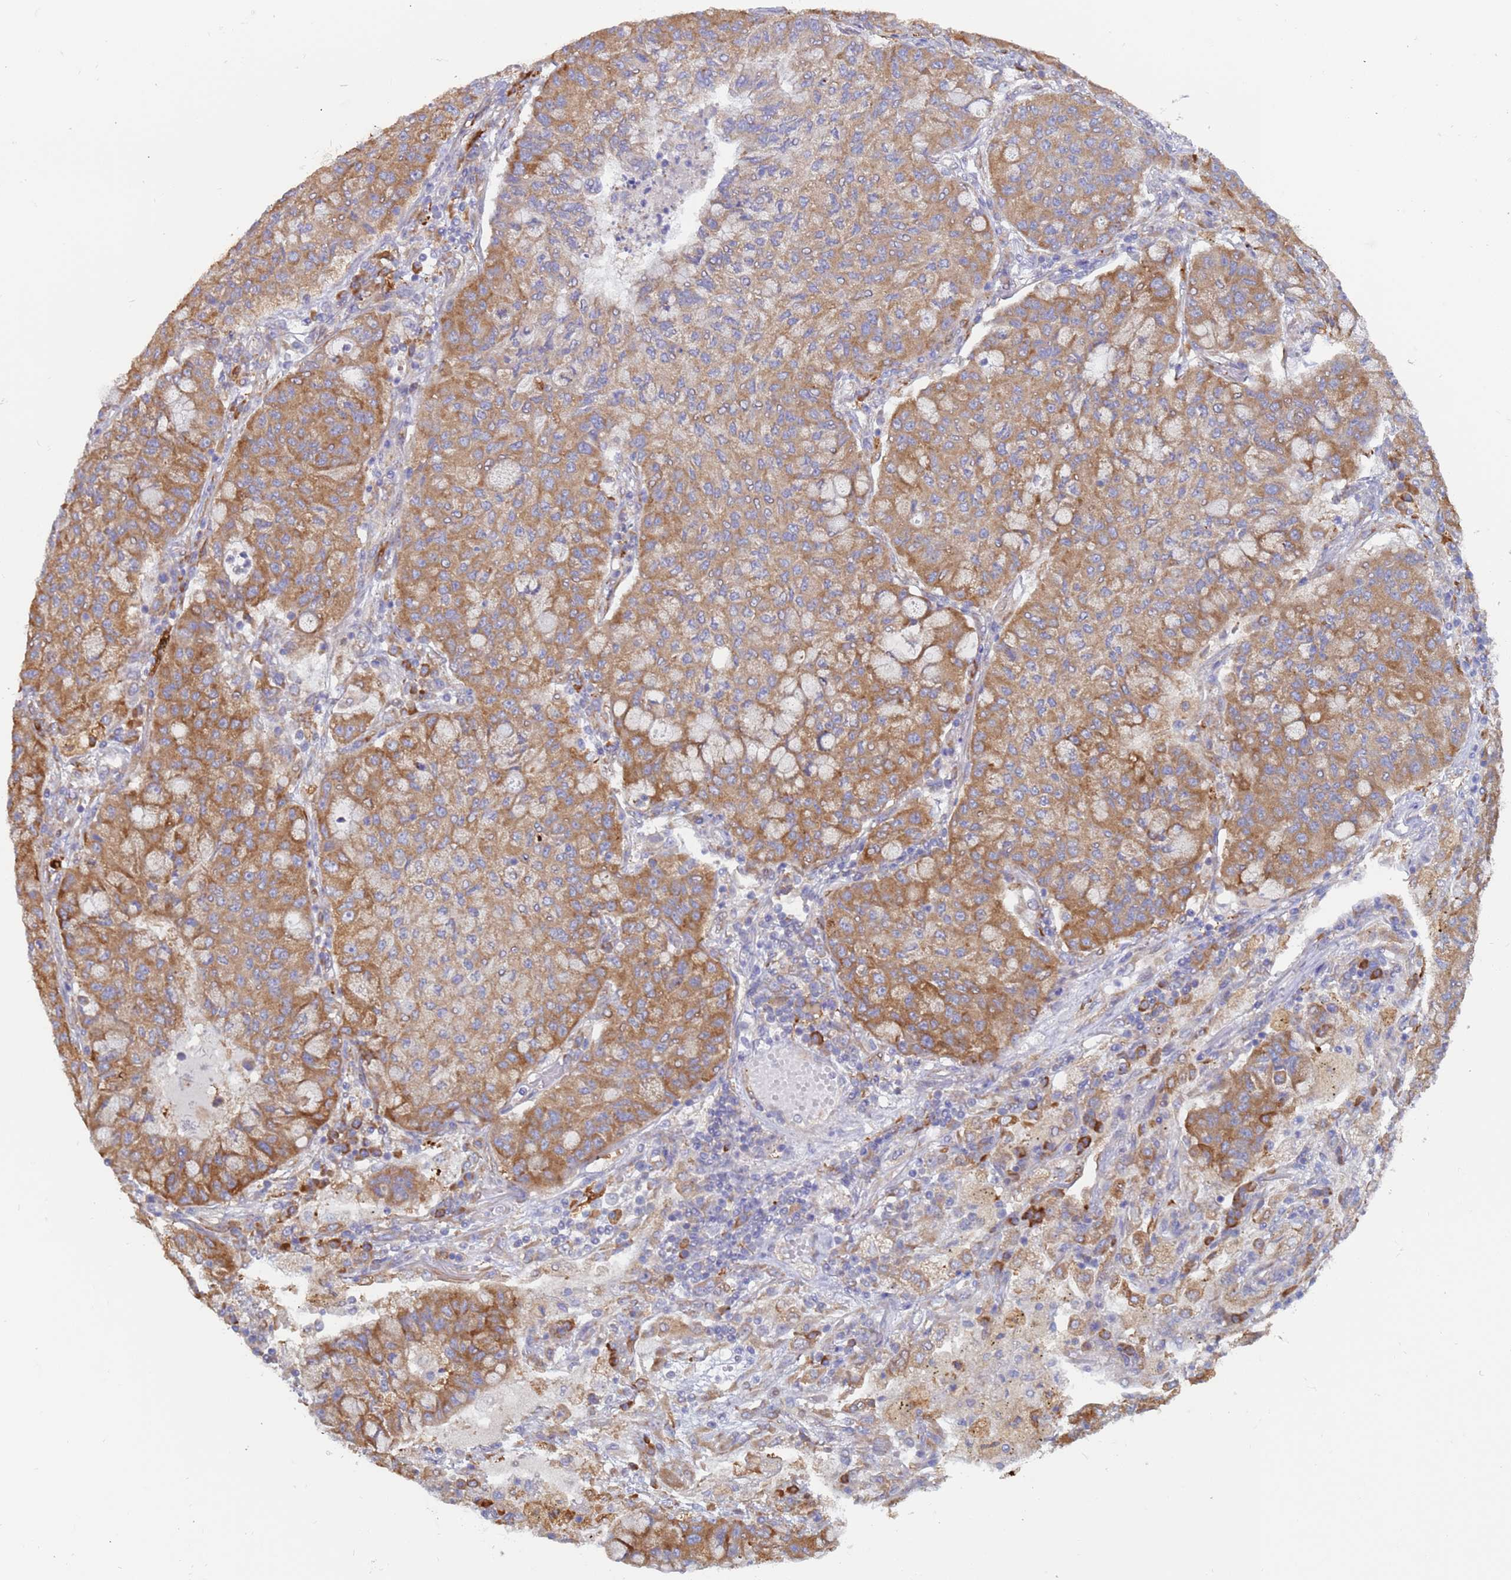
{"staining": {"intensity": "moderate", "quantity": ">75%", "location": "cytoplasmic/membranous"}, "tissue": "lung cancer", "cell_type": "Tumor cells", "image_type": "cancer", "snomed": [{"axis": "morphology", "description": "Squamous cell carcinoma, NOS"}, {"axis": "topography", "description": "Lung"}], "caption": "Immunohistochemistry image of human lung cancer stained for a protein (brown), which reveals medium levels of moderate cytoplasmic/membranous positivity in approximately >75% of tumor cells.", "gene": "ZNF844", "patient": {"sex": "male", "age": 74}}